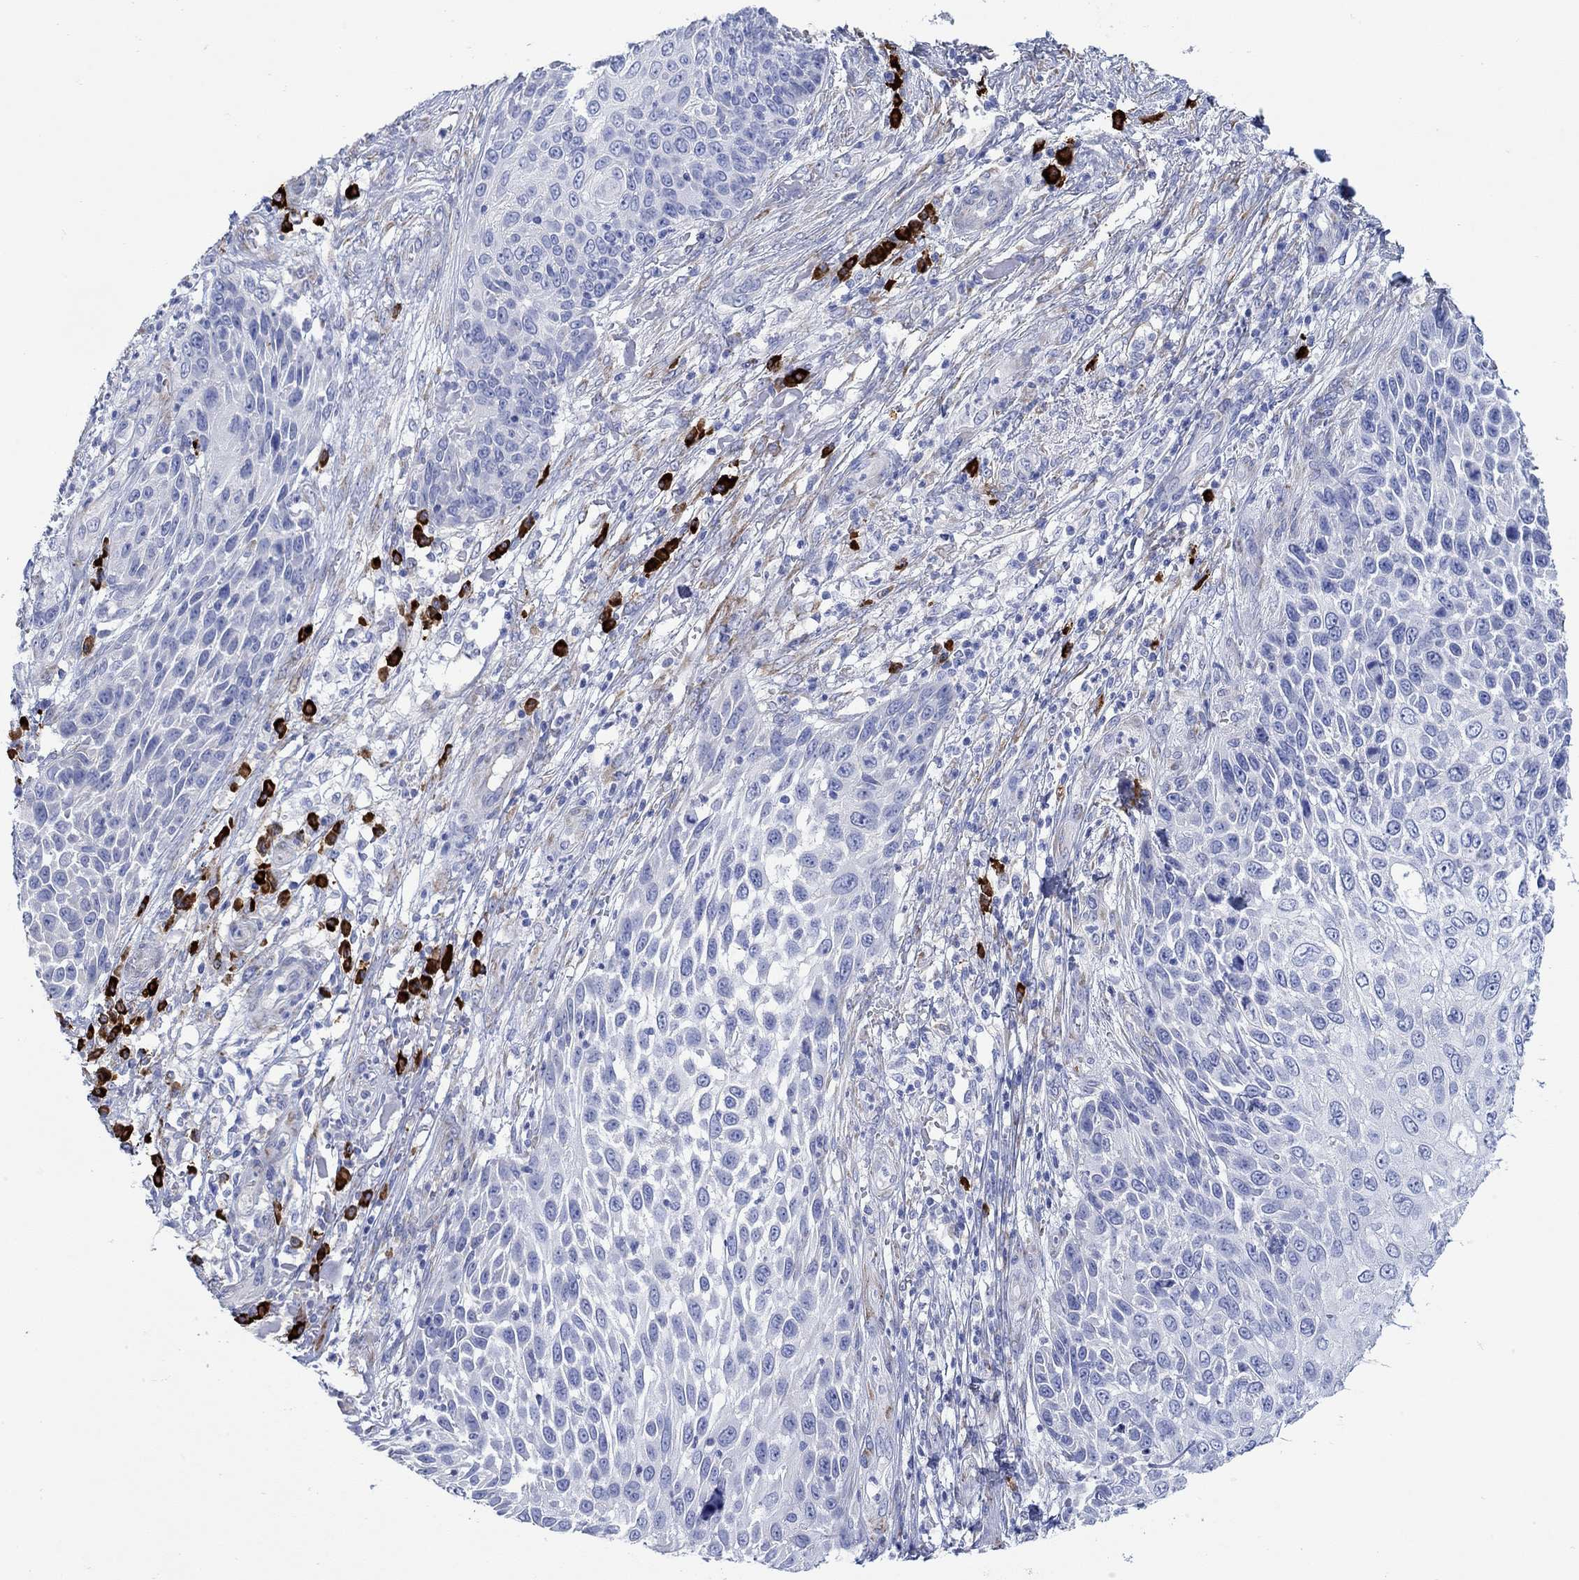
{"staining": {"intensity": "negative", "quantity": "none", "location": "none"}, "tissue": "skin cancer", "cell_type": "Tumor cells", "image_type": "cancer", "snomed": [{"axis": "morphology", "description": "Squamous cell carcinoma, NOS"}, {"axis": "topography", "description": "Skin"}], "caption": "IHC image of neoplastic tissue: human squamous cell carcinoma (skin) stained with DAB (3,3'-diaminobenzidine) reveals no significant protein staining in tumor cells. (DAB (3,3'-diaminobenzidine) immunohistochemistry (IHC), high magnification).", "gene": "P2RY6", "patient": {"sex": "male", "age": 92}}